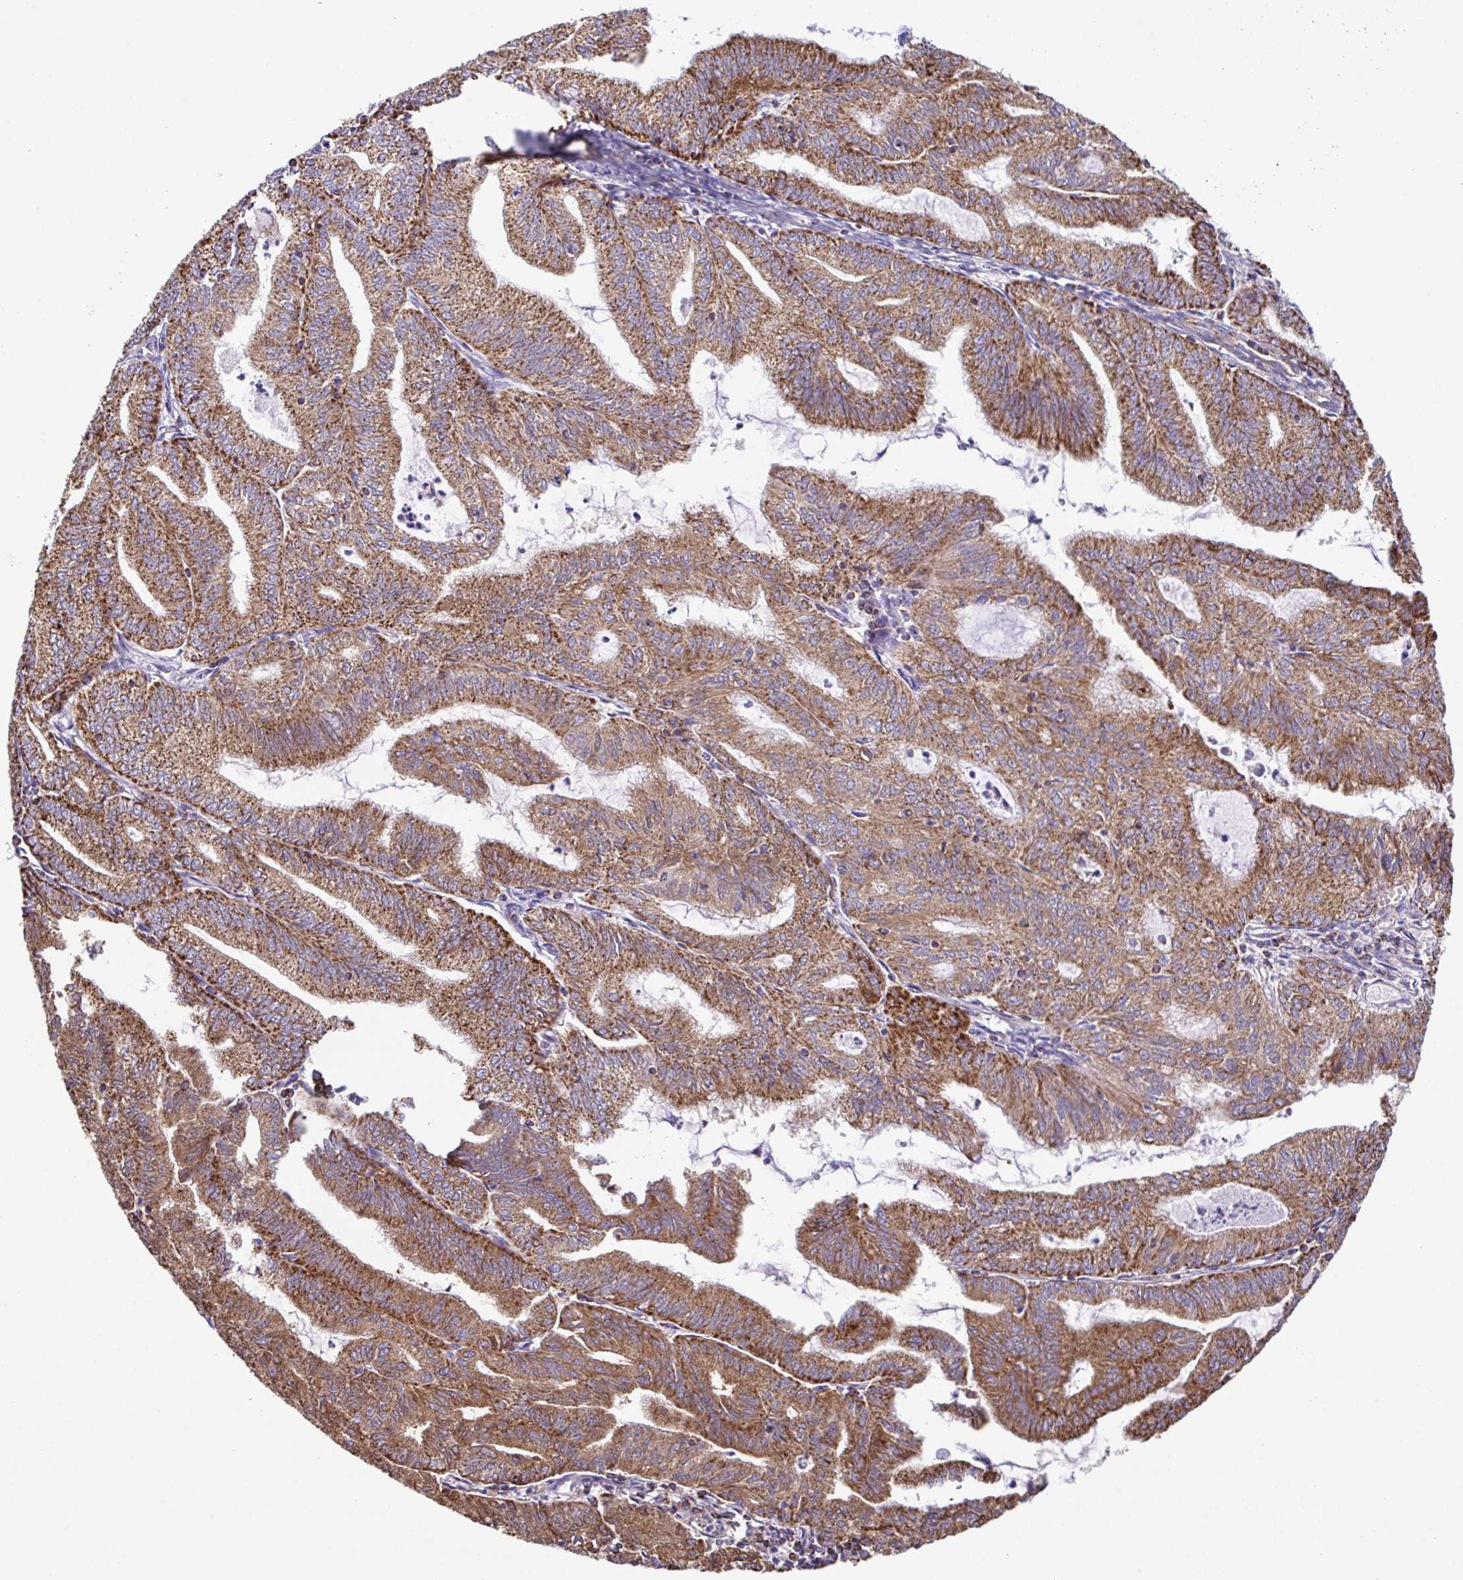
{"staining": {"intensity": "strong", "quantity": ">75%", "location": "cytoplasmic/membranous"}, "tissue": "endometrial cancer", "cell_type": "Tumor cells", "image_type": "cancer", "snomed": [{"axis": "morphology", "description": "Adenocarcinoma, NOS"}, {"axis": "topography", "description": "Endometrium"}], "caption": "Endometrial cancer tissue reveals strong cytoplasmic/membranous staining in about >75% of tumor cells (DAB IHC, brown staining for protein, blue staining for nuclei).", "gene": "PCMTD2", "patient": {"sex": "female", "age": 70}}